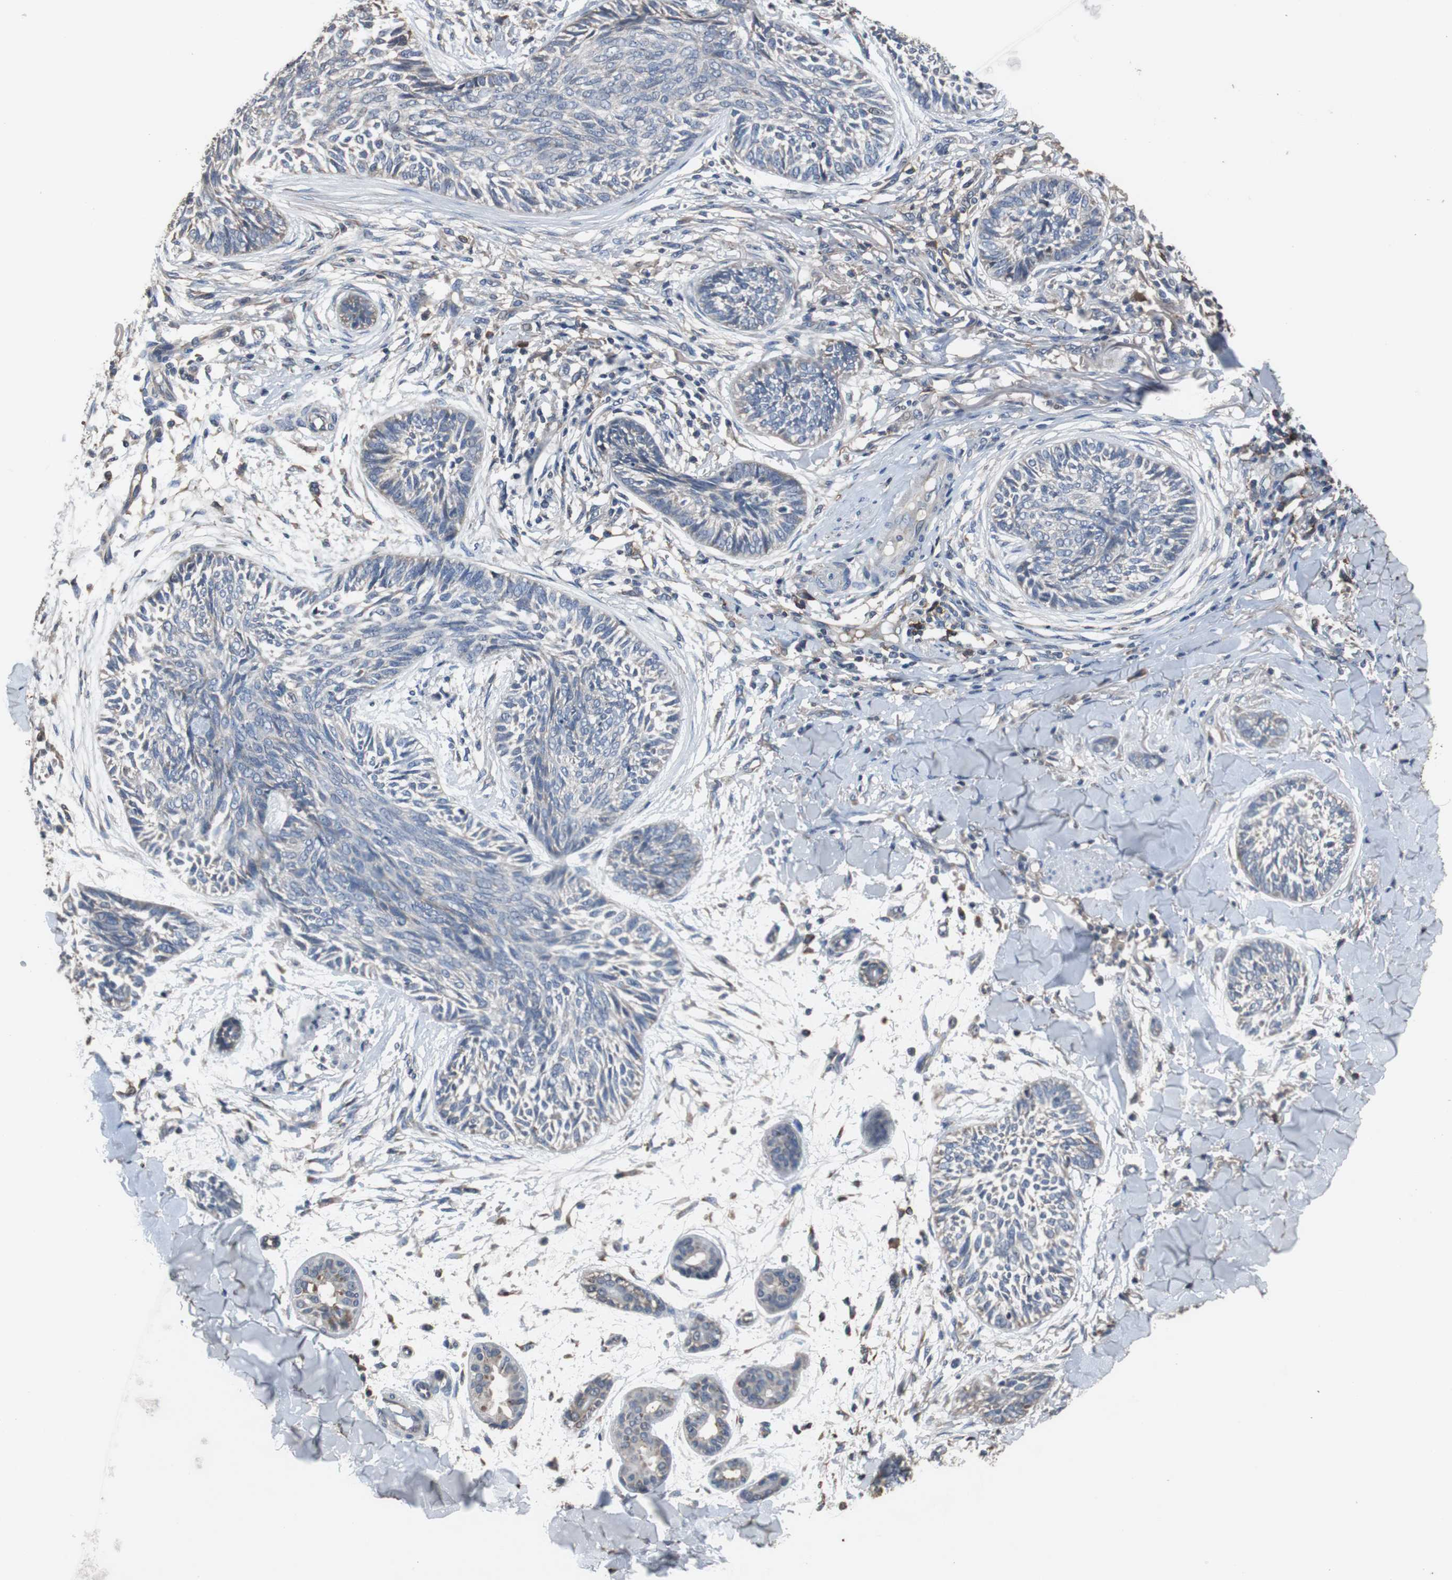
{"staining": {"intensity": "negative", "quantity": "none", "location": "none"}, "tissue": "skin cancer", "cell_type": "Tumor cells", "image_type": "cancer", "snomed": [{"axis": "morphology", "description": "Papilloma, NOS"}, {"axis": "morphology", "description": "Basal cell carcinoma"}, {"axis": "topography", "description": "Skin"}], "caption": "Skin cancer (basal cell carcinoma) was stained to show a protein in brown. There is no significant positivity in tumor cells.", "gene": "SCIMP", "patient": {"sex": "male", "age": 87}}